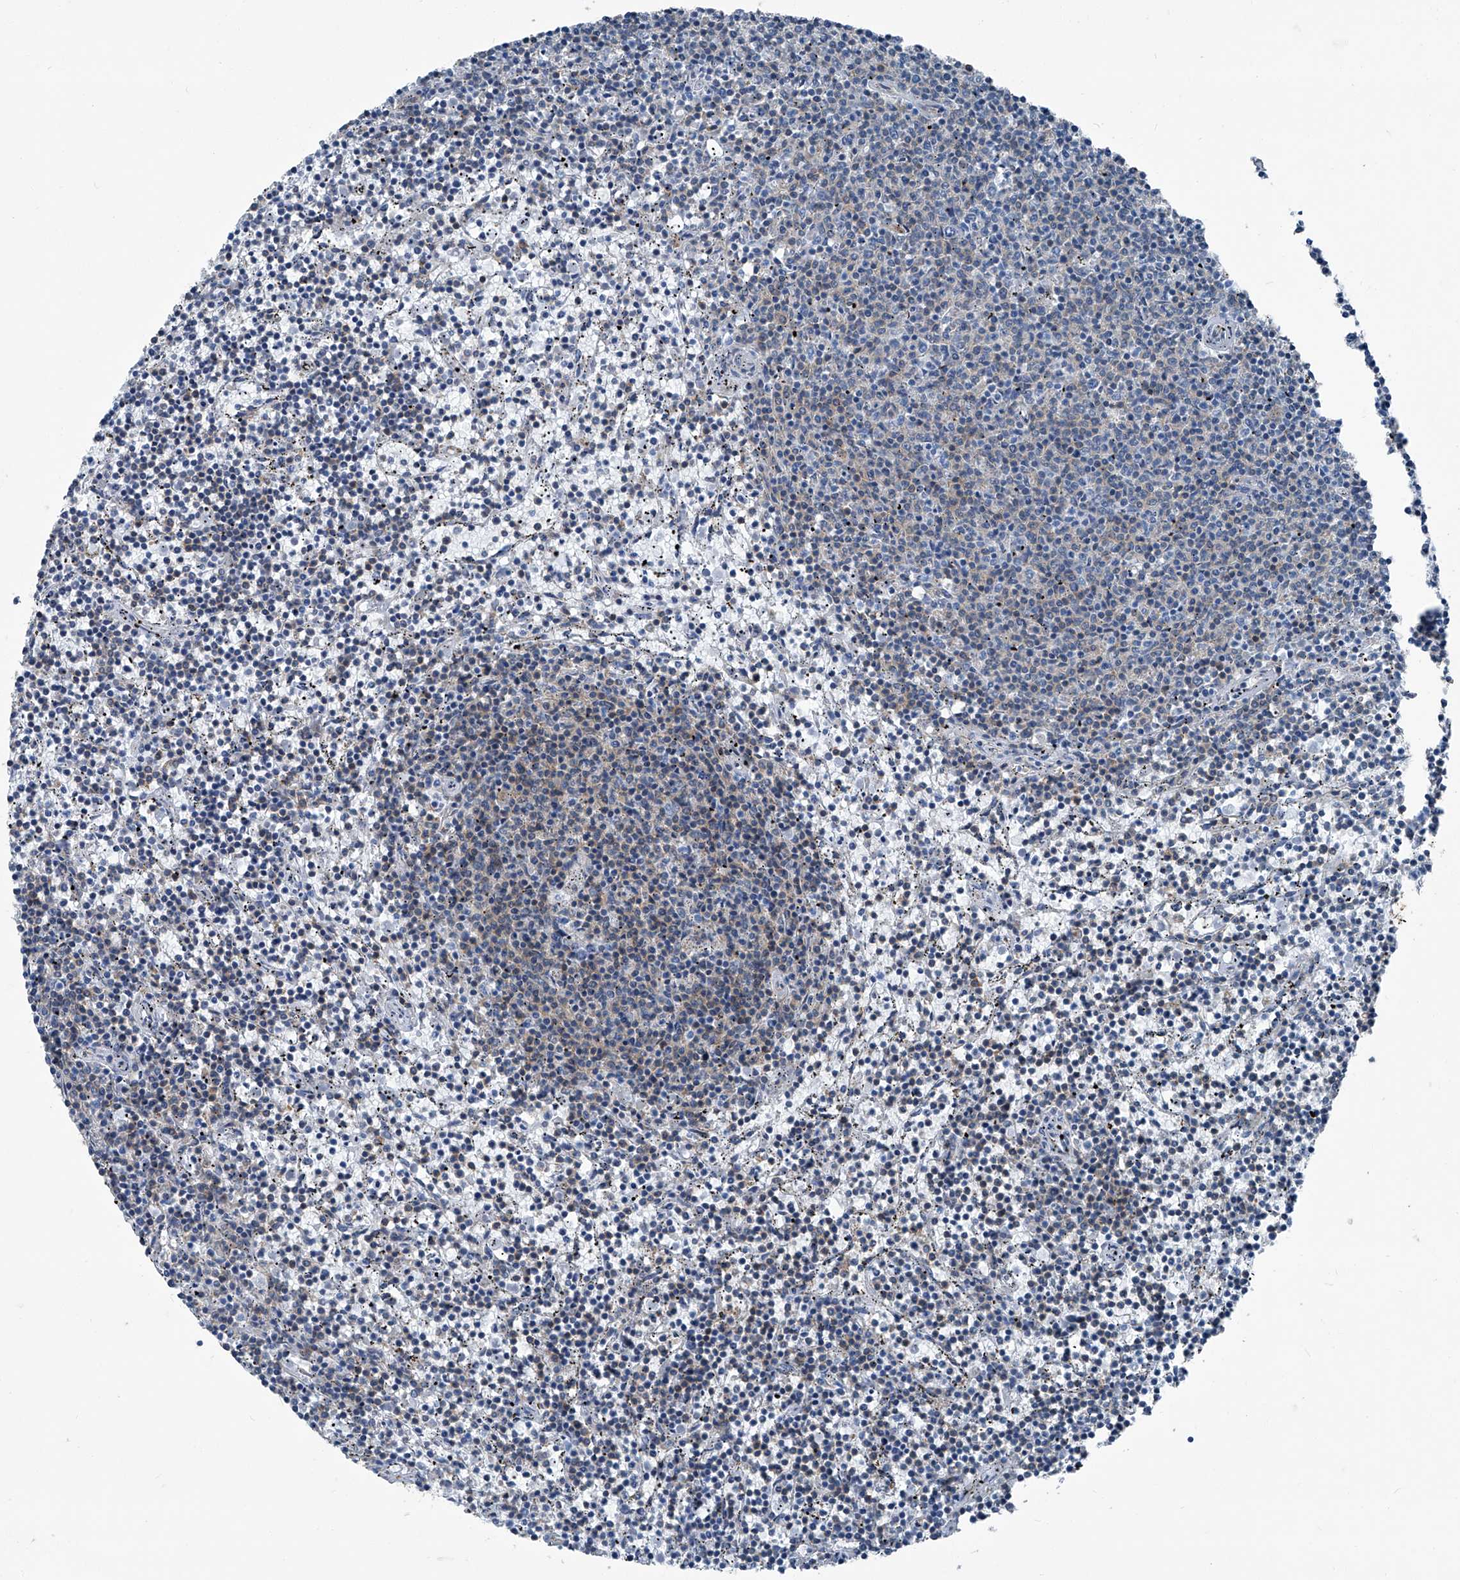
{"staining": {"intensity": "negative", "quantity": "none", "location": "none"}, "tissue": "lymphoma", "cell_type": "Tumor cells", "image_type": "cancer", "snomed": [{"axis": "morphology", "description": "Malignant lymphoma, non-Hodgkin's type, Low grade"}, {"axis": "topography", "description": "Spleen"}], "caption": "Malignant lymphoma, non-Hodgkin's type (low-grade) stained for a protein using immunohistochemistry (IHC) shows no expression tumor cells.", "gene": "SEPTIN7", "patient": {"sex": "female", "age": 50}}